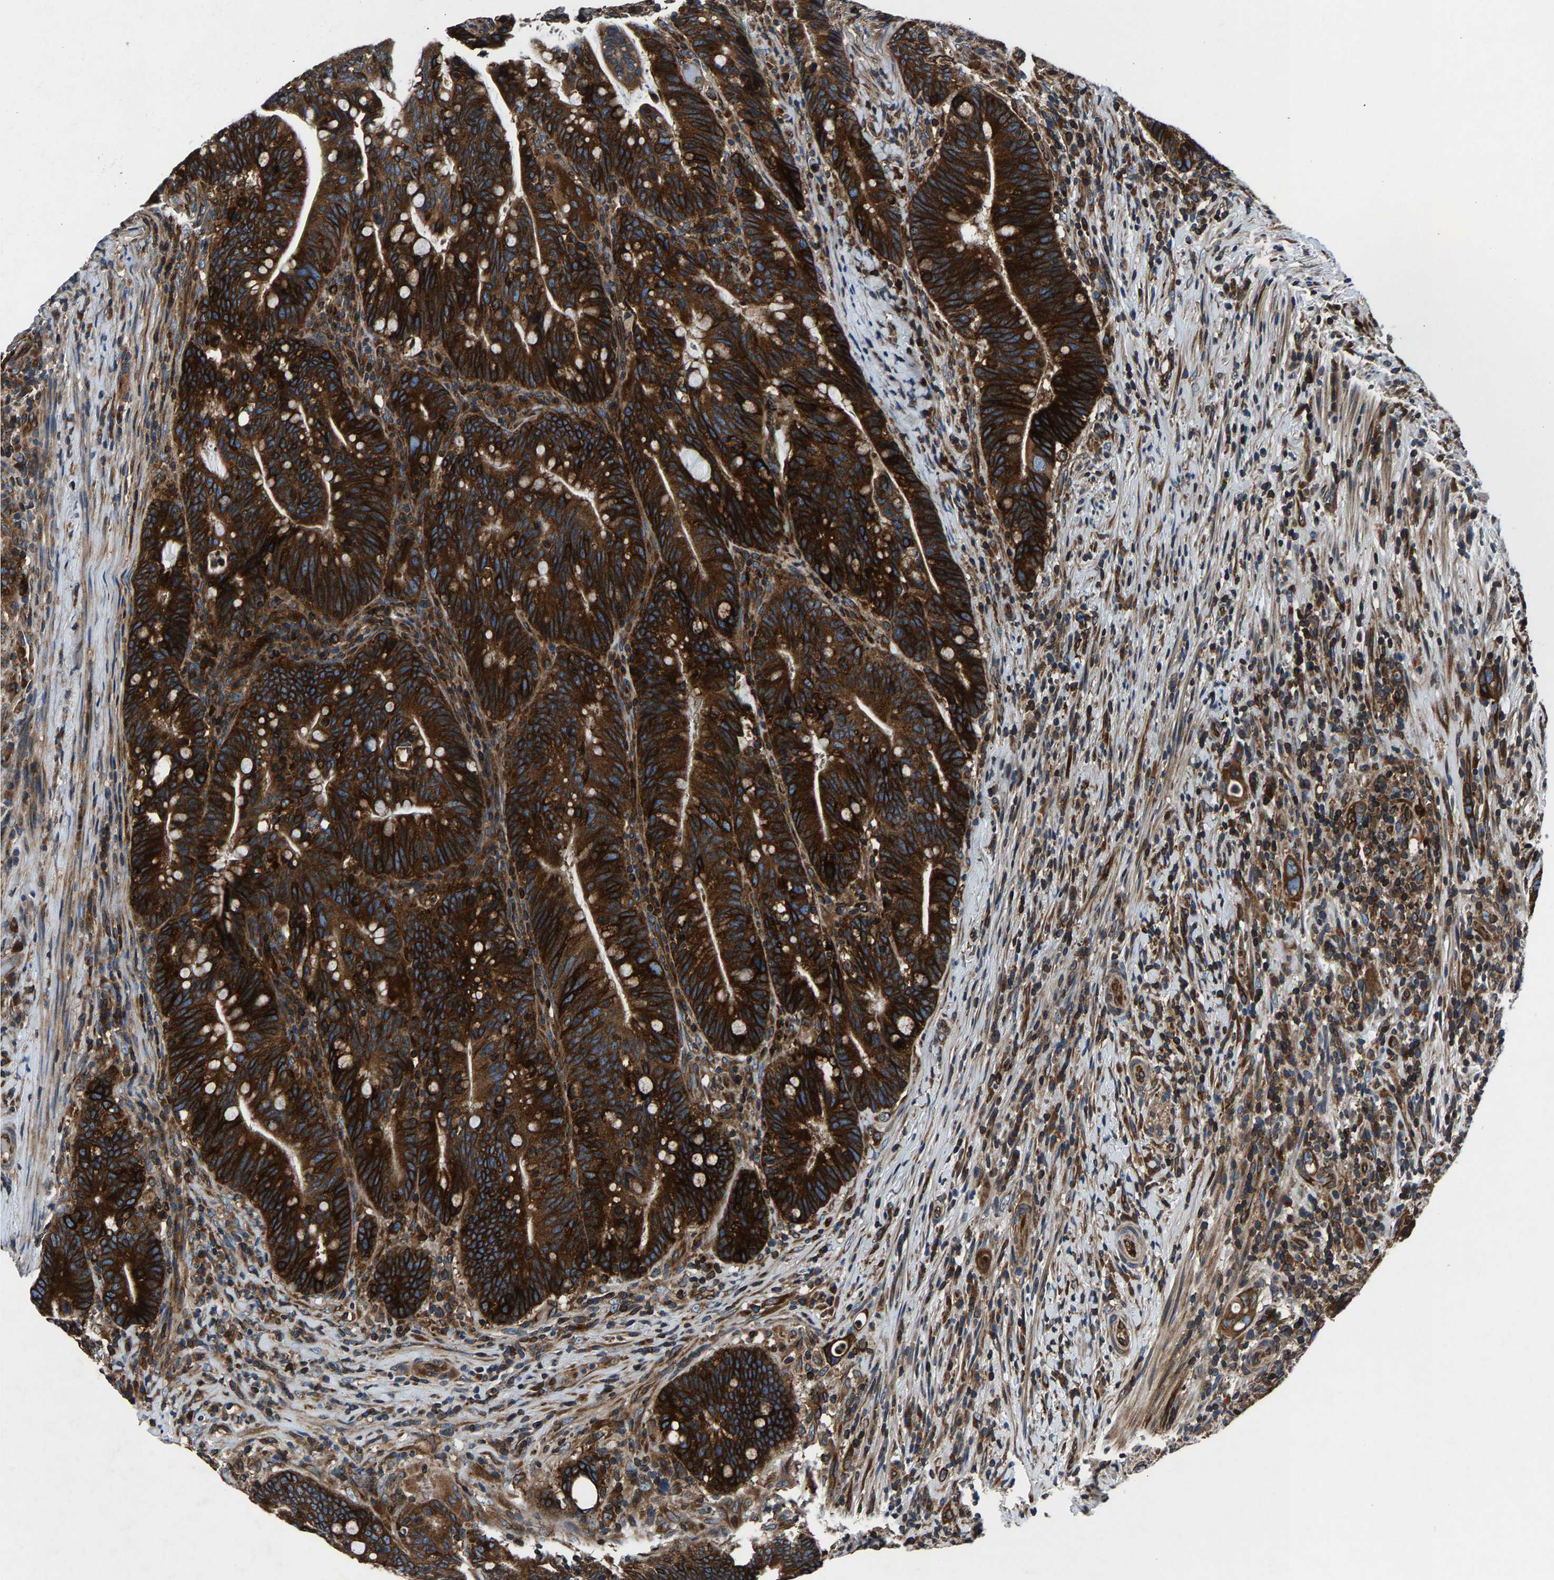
{"staining": {"intensity": "strong", "quantity": ">75%", "location": "cytoplasmic/membranous"}, "tissue": "colorectal cancer", "cell_type": "Tumor cells", "image_type": "cancer", "snomed": [{"axis": "morphology", "description": "Adenocarcinoma, NOS"}, {"axis": "topography", "description": "Colon"}], "caption": "Human colorectal adenocarcinoma stained for a protein (brown) demonstrates strong cytoplasmic/membranous positive staining in about >75% of tumor cells.", "gene": "LPCAT1", "patient": {"sex": "female", "age": 66}}